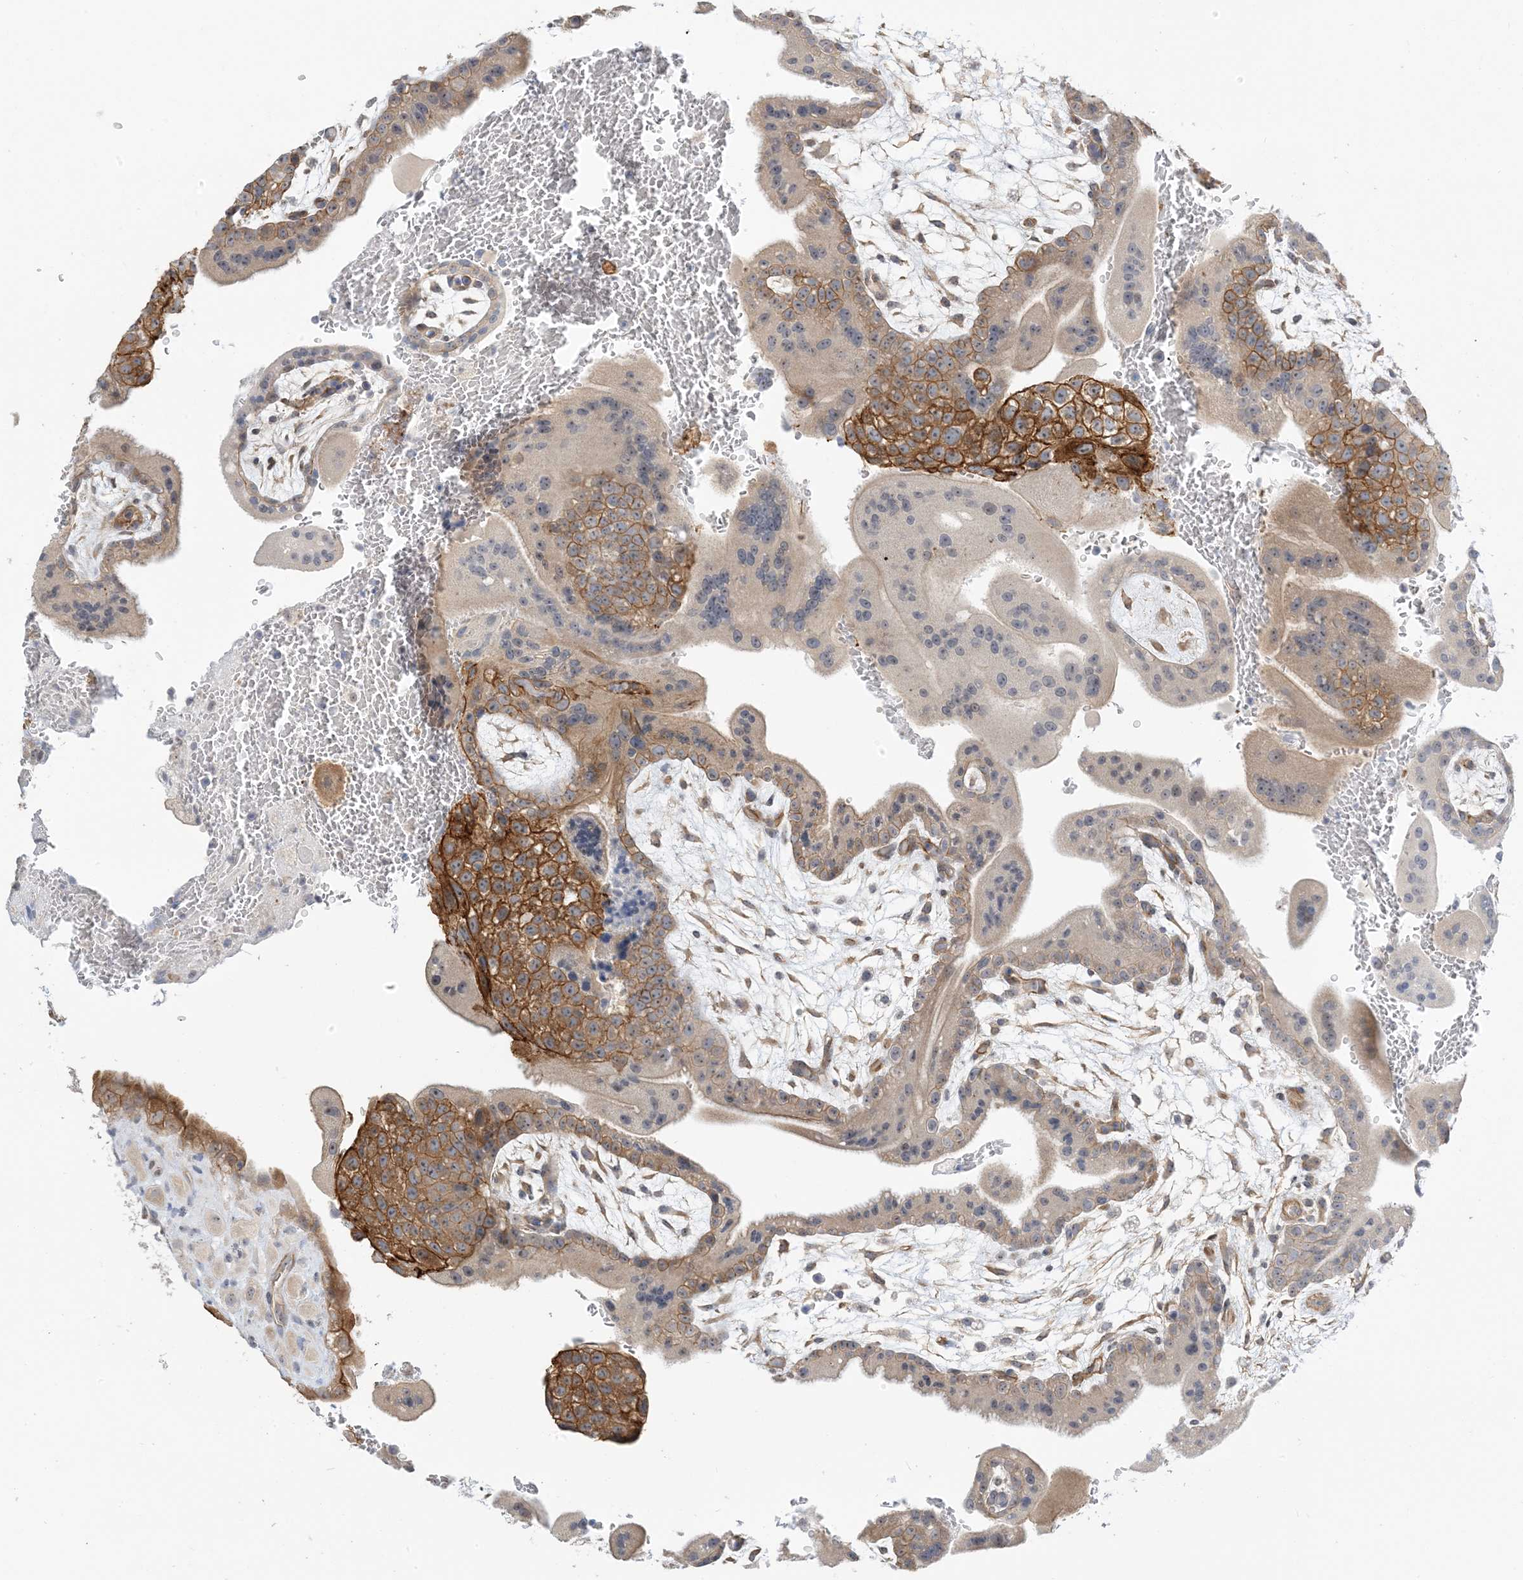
{"staining": {"intensity": "strong", "quantity": ">75%", "location": "cytoplasmic/membranous"}, "tissue": "placenta", "cell_type": "Decidual cells", "image_type": "normal", "snomed": [{"axis": "morphology", "description": "Normal tissue, NOS"}, {"axis": "topography", "description": "Placenta"}], "caption": "DAB (3,3'-diaminobenzidine) immunohistochemical staining of normal human placenta reveals strong cytoplasmic/membranous protein staining in approximately >75% of decidual cells.", "gene": "IL36B", "patient": {"sex": "female", "age": 35}}